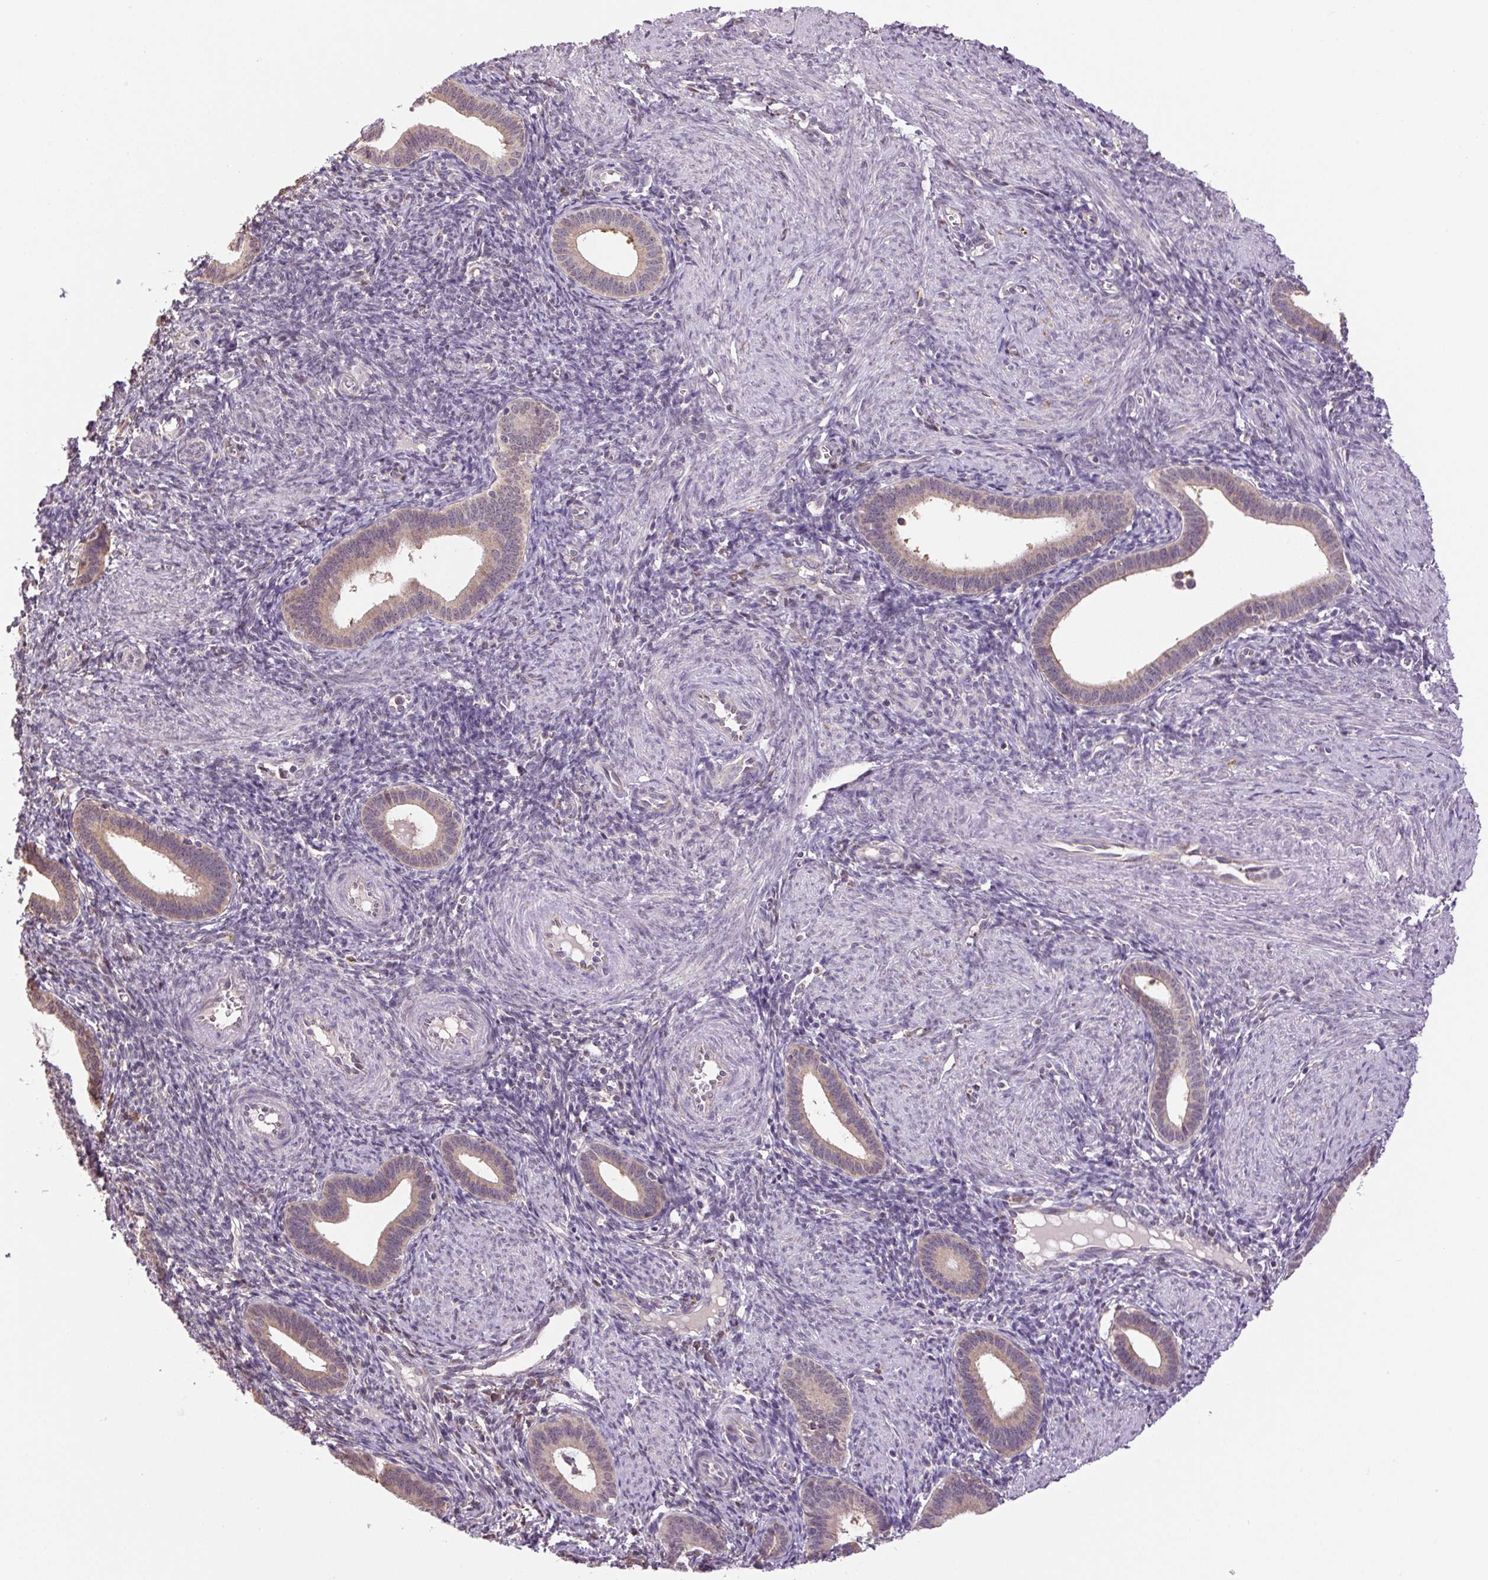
{"staining": {"intensity": "weak", "quantity": "<25%", "location": "cytoplasmic/membranous,nuclear"}, "tissue": "endometrium", "cell_type": "Cells in endometrial stroma", "image_type": "normal", "snomed": [{"axis": "morphology", "description": "Normal tissue, NOS"}, {"axis": "topography", "description": "Endometrium"}], "caption": "DAB immunohistochemical staining of normal endometrium displays no significant expression in cells in endometrial stroma. Brightfield microscopy of immunohistochemistry (IHC) stained with DAB (brown) and hematoxylin (blue), captured at high magnification.", "gene": "SGF29", "patient": {"sex": "female", "age": 41}}